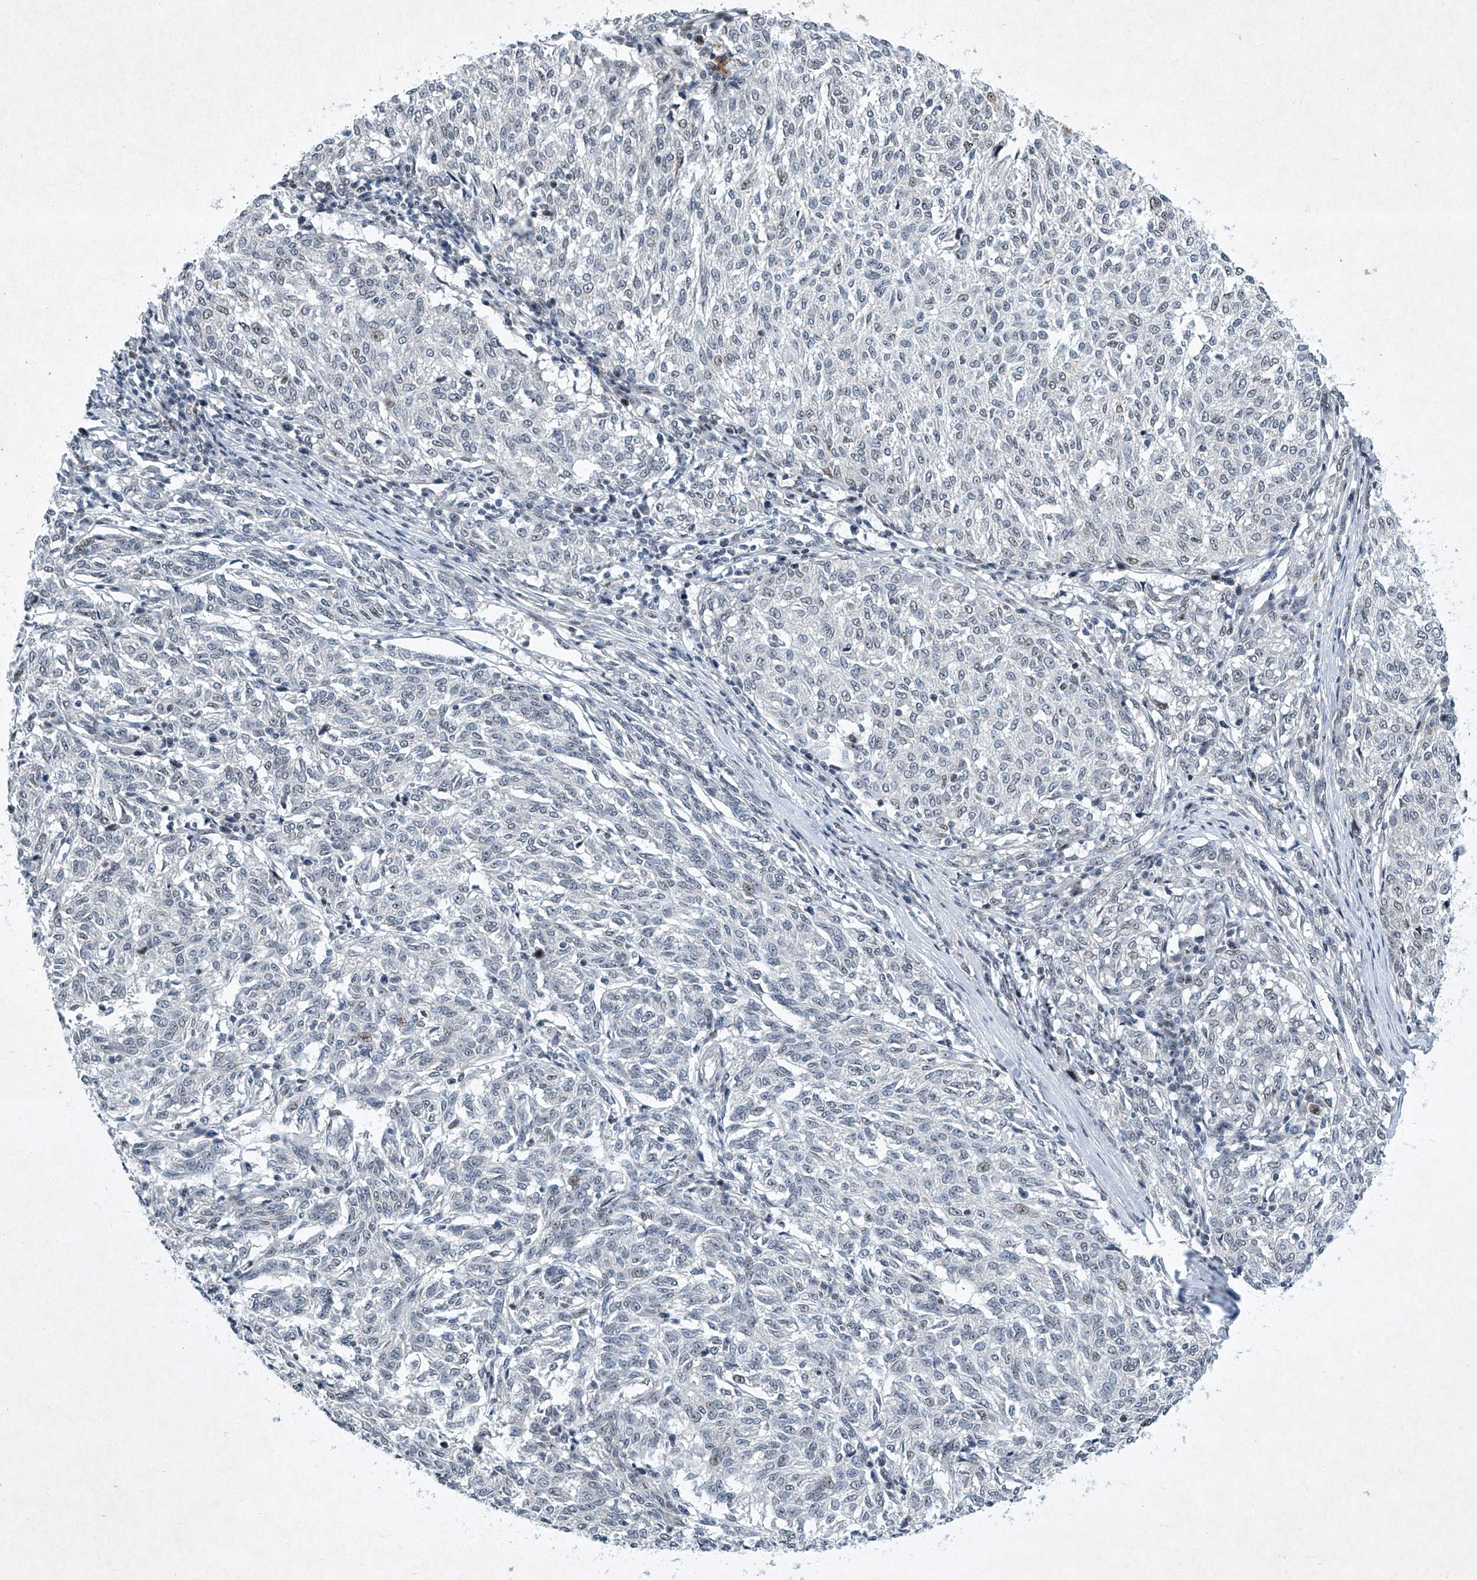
{"staining": {"intensity": "negative", "quantity": "none", "location": "none"}, "tissue": "melanoma", "cell_type": "Tumor cells", "image_type": "cancer", "snomed": [{"axis": "morphology", "description": "Malignant melanoma, NOS"}, {"axis": "topography", "description": "Skin"}], "caption": "DAB immunohistochemical staining of human malignant melanoma demonstrates no significant staining in tumor cells. The staining was performed using DAB (3,3'-diaminobenzidine) to visualize the protein expression in brown, while the nuclei were stained in blue with hematoxylin (Magnification: 20x).", "gene": "TFDP1", "patient": {"sex": "female", "age": 72}}